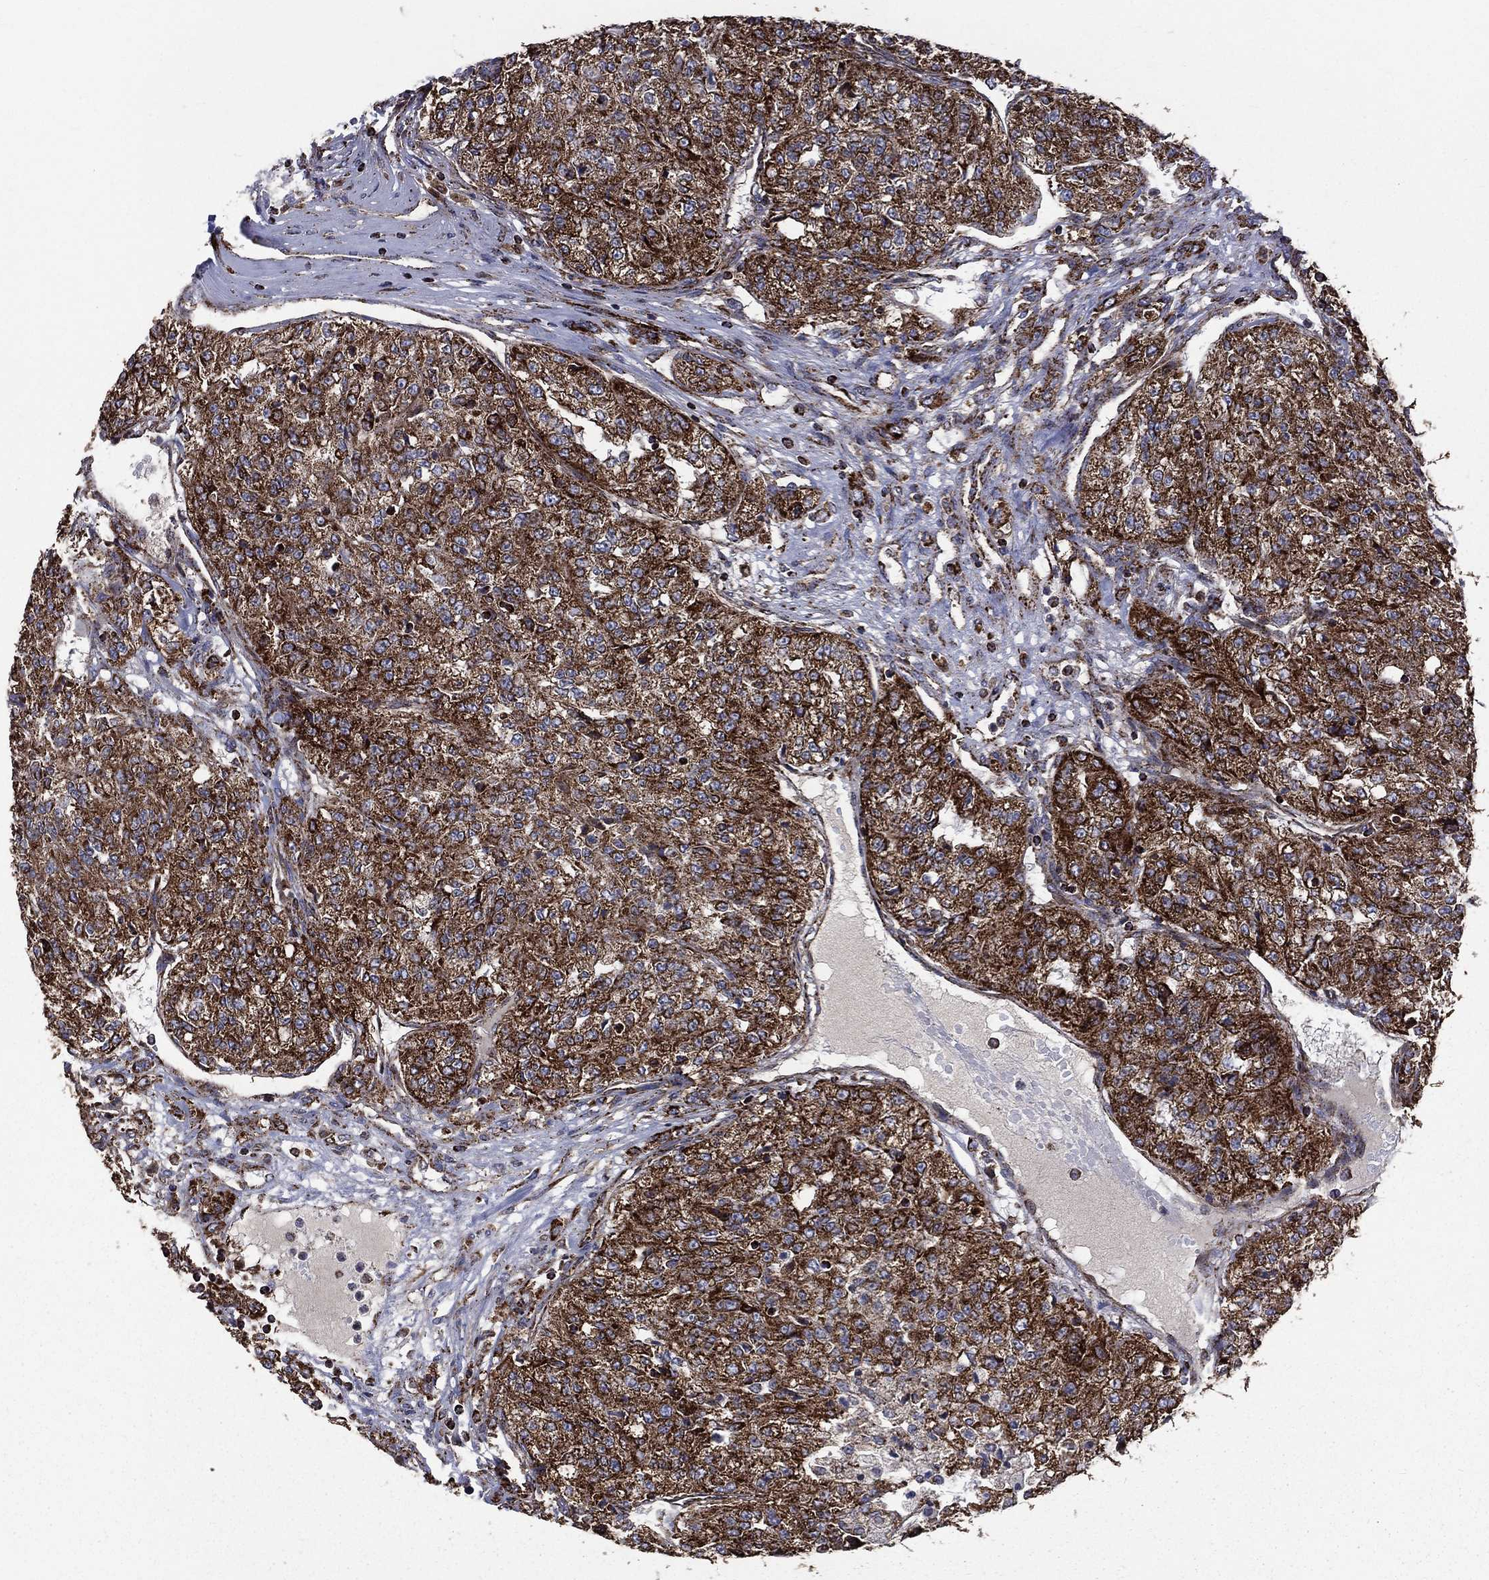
{"staining": {"intensity": "strong", "quantity": ">75%", "location": "cytoplasmic/membranous"}, "tissue": "renal cancer", "cell_type": "Tumor cells", "image_type": "cancer", "snomed": [{"axis": "morphology", "description": "Adenocarcinoma, NOS"}, {"axis": "topography", "description": "Kidney"}], "caption": "Tumor cells demonstrate strong cytoplasmic/membranous positivity in approximately >75% of cells in adenocarcinoma (renal).", "gene": "GOT2", "patient": {"sex": "female", "age": 63}}